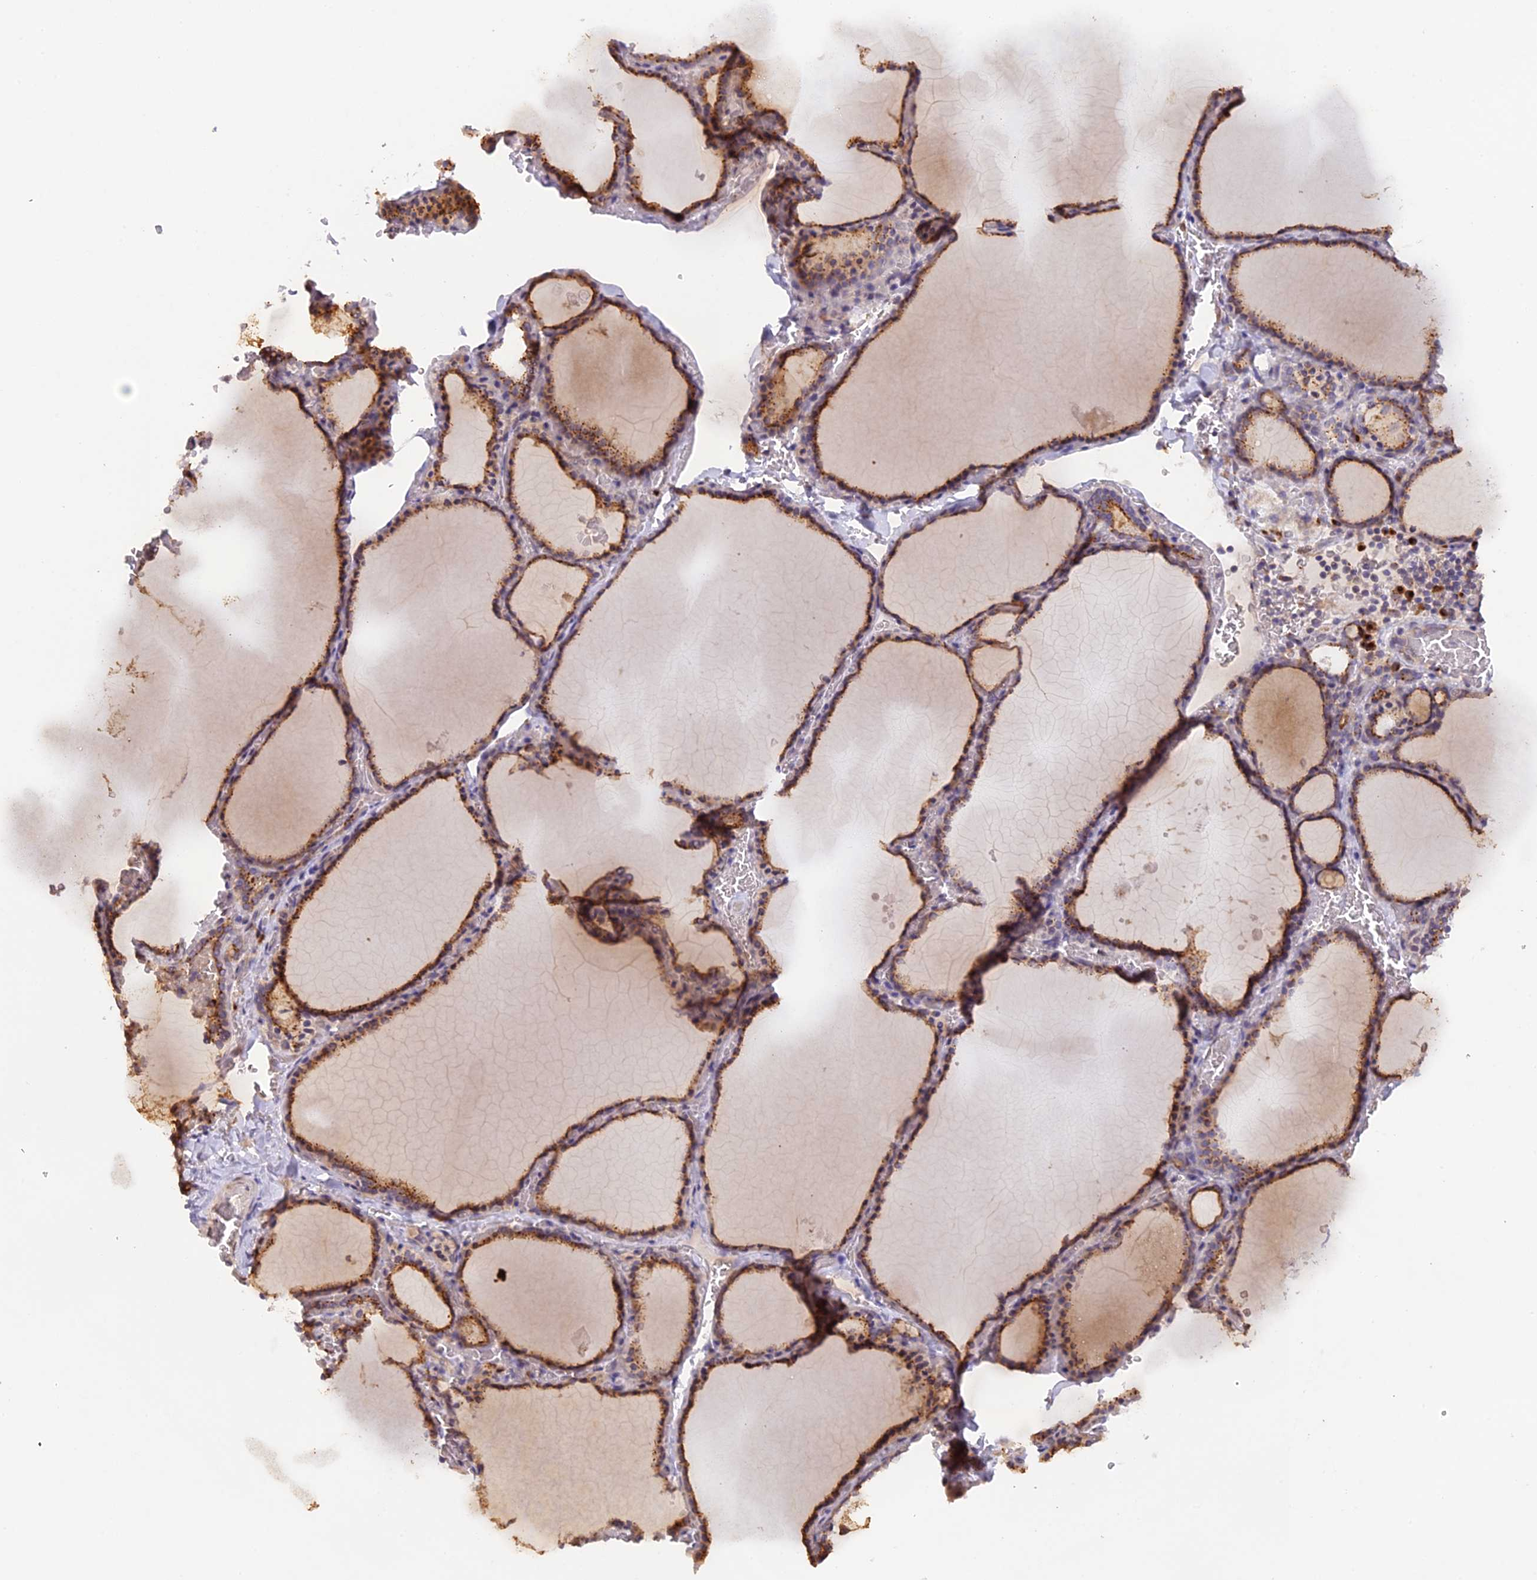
{"staining": {"intensity": "moderate", "quantity": ">75%", "location": "cytoplasmic/membranous"}, "tissue": "thyroid gland", "cell_type": "Glandular cells", "image_type": "normal", "snomed": [{"axis": "morphology", "description": "Normal tissue, NOS"}, {"axis": "topography", "description": "Thyroid gland"}], "caption": "Immunohistochemistry (DAB (3,3'-diaminobenzidine)) staining of benign human thyroid gland exhibits moderate cytoplasmic/membranous protein expression in approximately >75% of glandular cells. Immunohistochemistry (ihc) stains the protein in brown and the nuclei are stained blue.", "gene": "SNX17", "patient": {"sex": "female", "age": 39}}